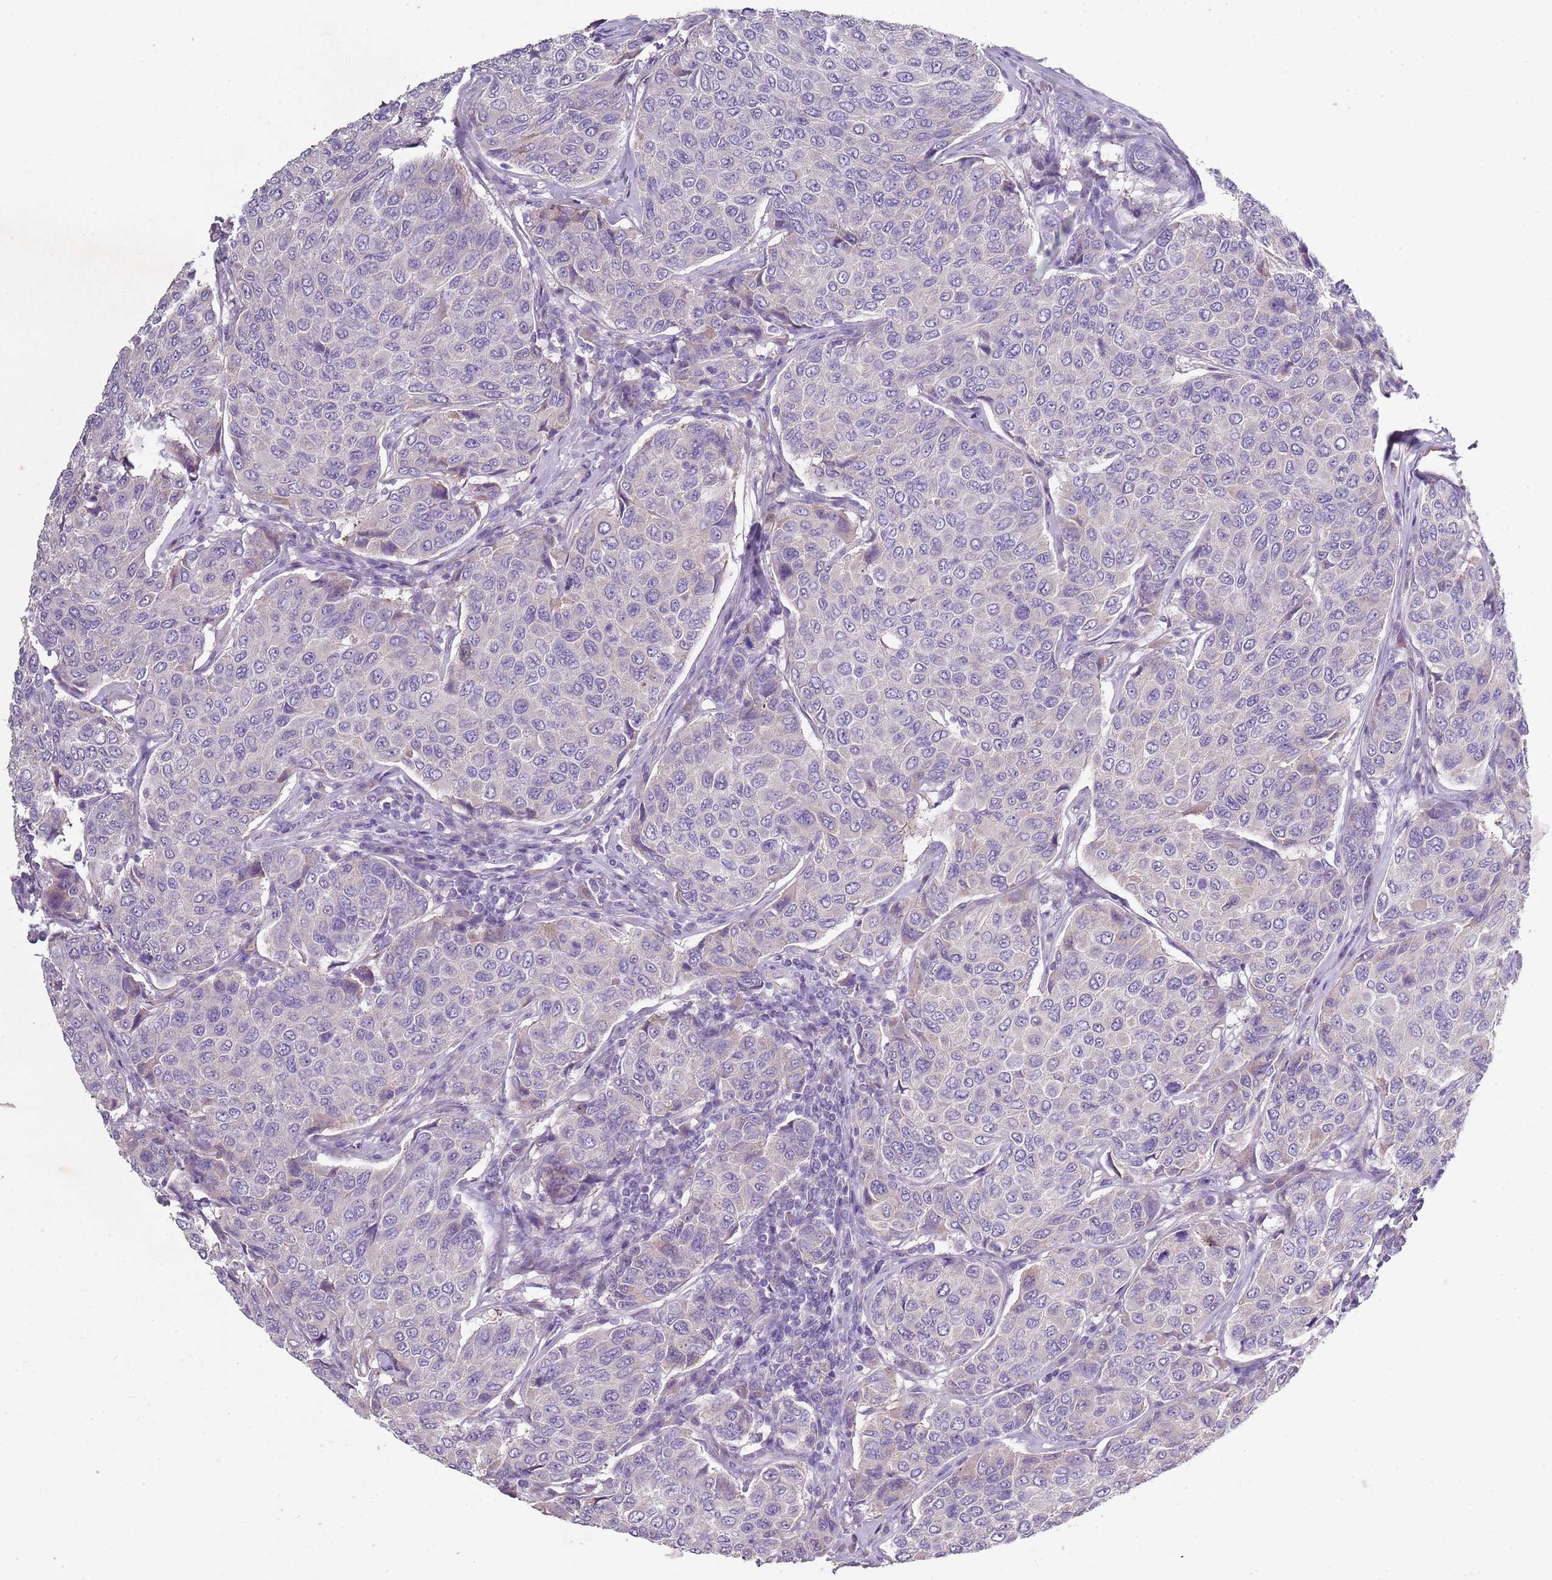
{"staining": {"intensity": "negative", "quantity": "none", "location": "none"}, "tissue": "breast cancer", "cell_type": "Tumor cells", "image_type": "cancer", "snomed": [{"axis": "morphology", "description": "Duct carcinoma"}, {"axis": "topography", "description": "Breast"}], "caption": "Immunohistochemical staining of human breast invasive ductal carcinoma shows no significant staining in tumor cells.", "gene": "ZNF583", "patient": {"sex": "female", "age": 55}}